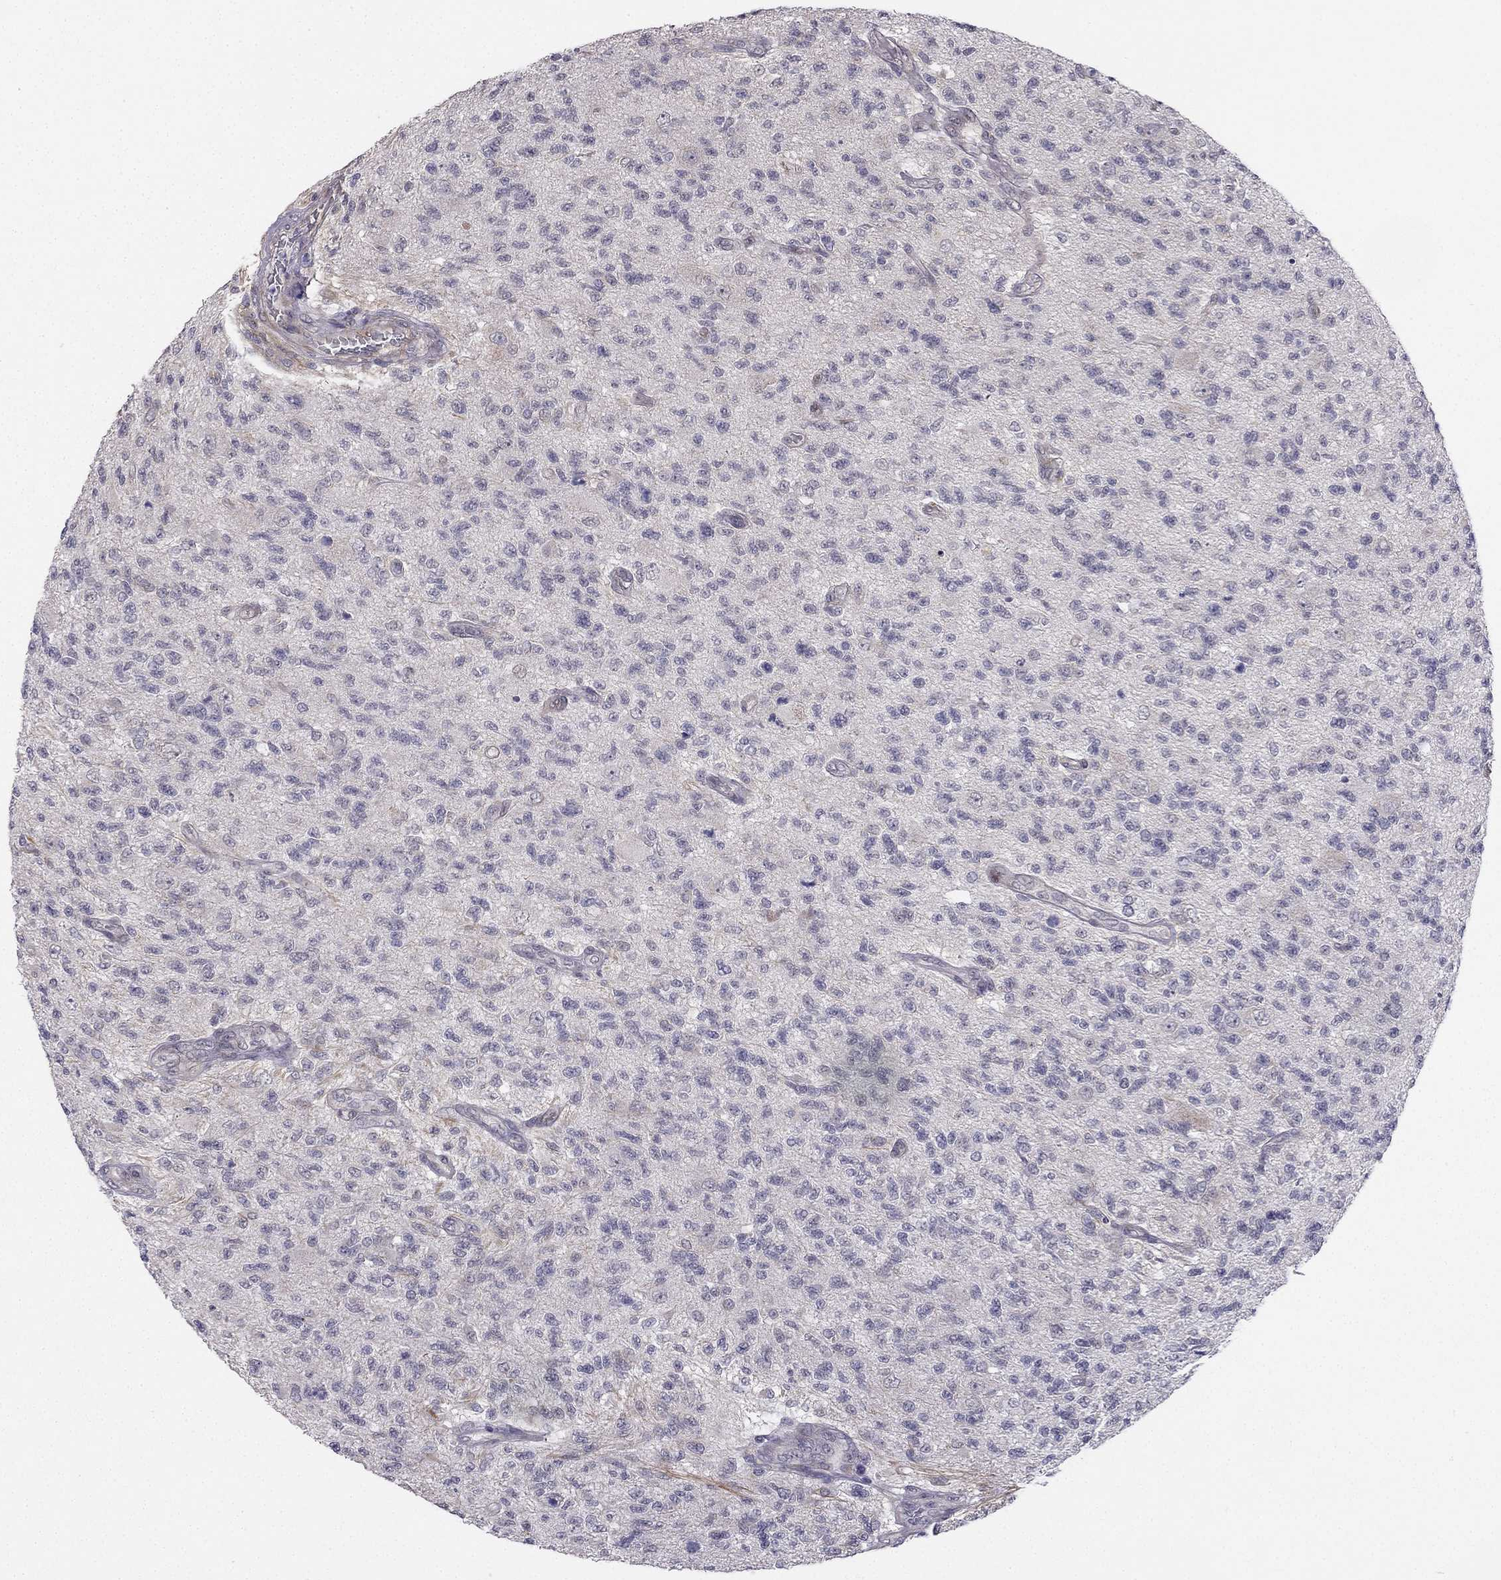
{"staining": {"intensity": "negative", "quantity": "none", "location": "none"}, "tissue": "glioma", "cell_type": "Tumor cells", "image_type": "cancer", "snomed": [{"axis": "morphology", "description": "Glioma, malignant, High grade"}, {"axis": "topography", "description": "Brain"}], "caption": "High magnification brightfield microscopy of glioma stained with DAB (3,3'-diaminobenzidine) (brown) and counterstained with hematoxylin (blue): tumor cells show no significant expression.", "gene": "CHST8", "patient": {"sex": "male", "age": 56}}